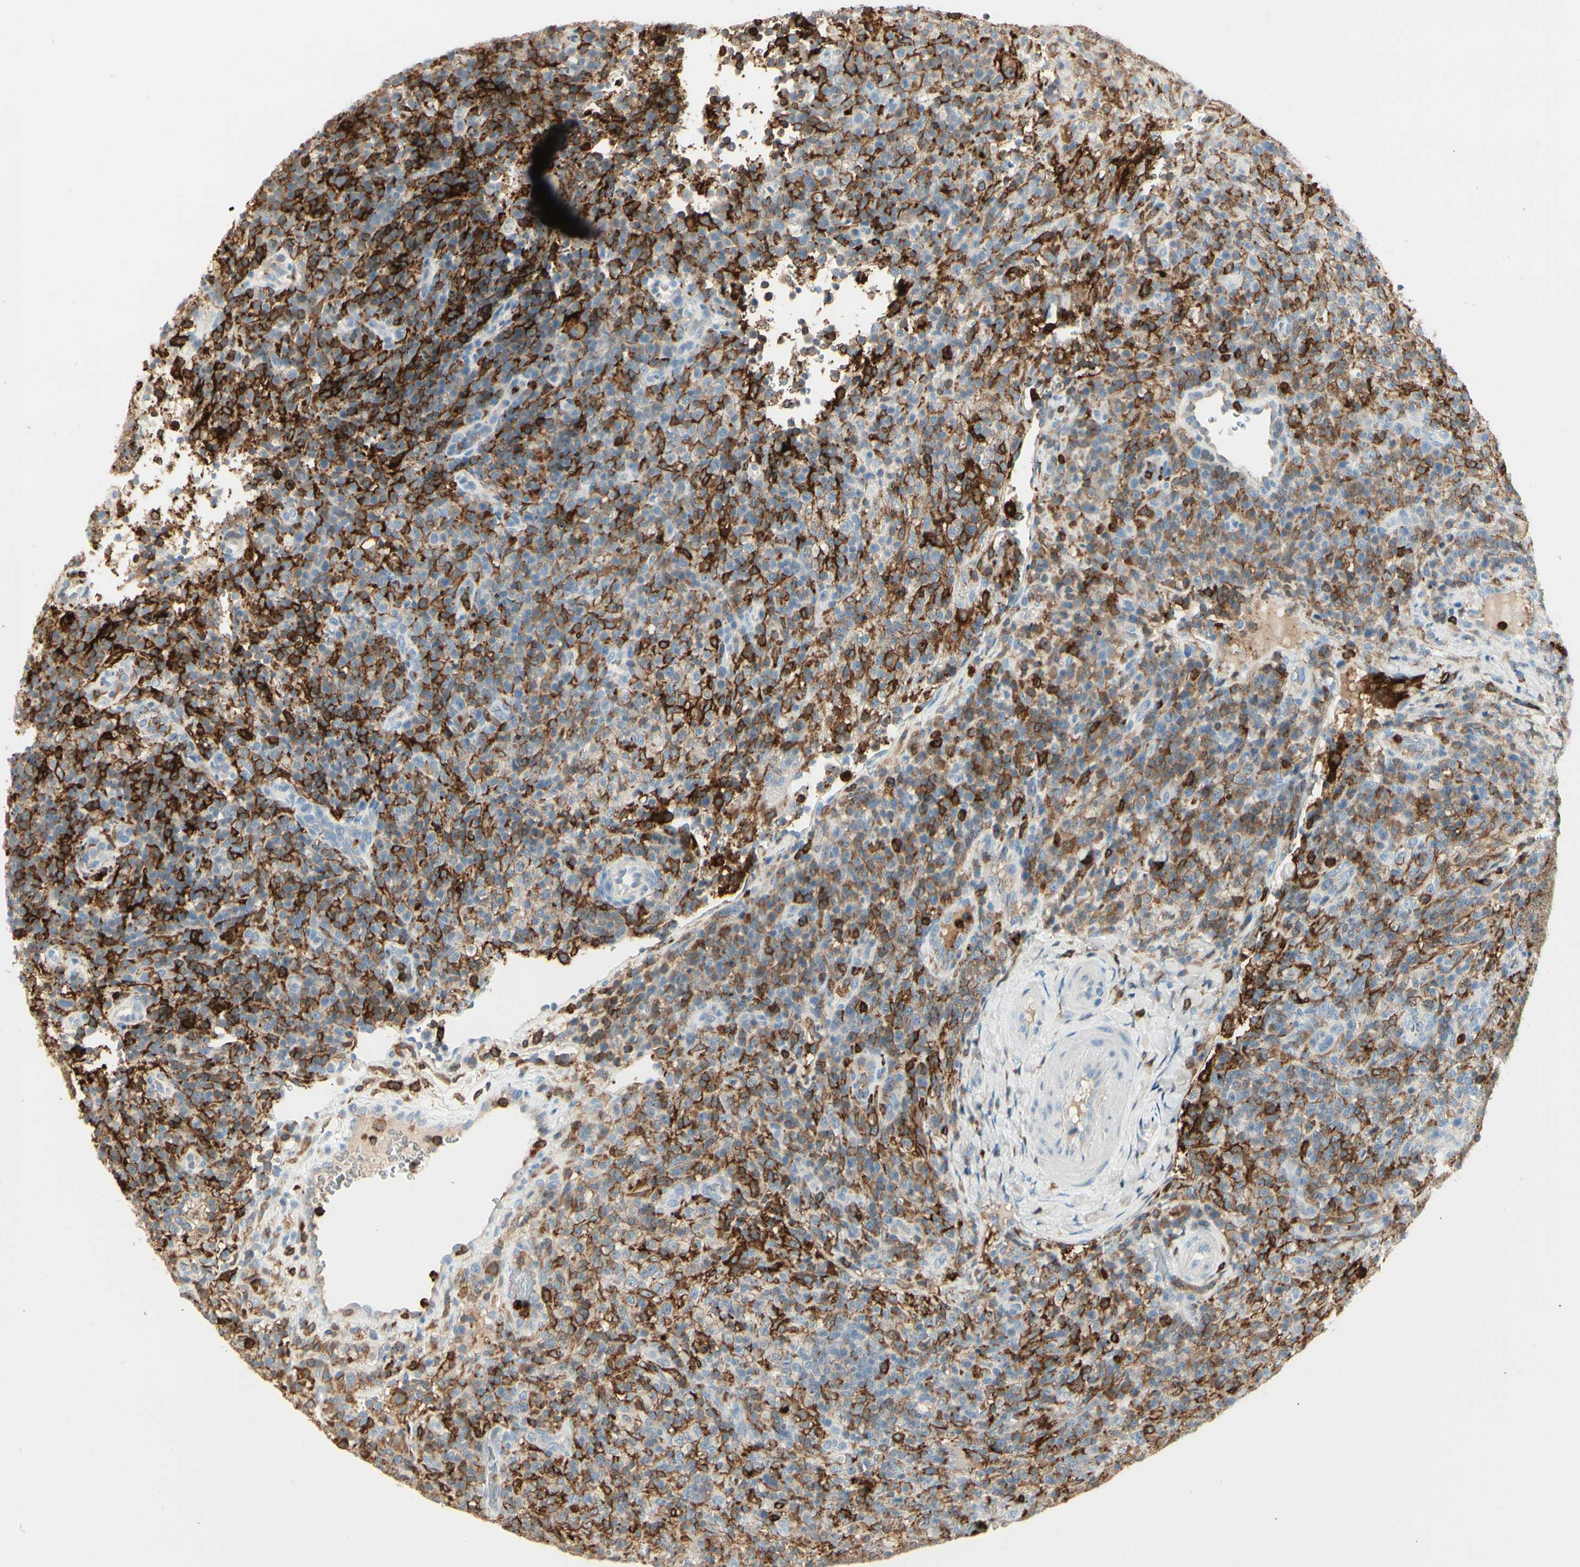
{"staining": {"intensity": "strong", "quantity": "25%-75%", "location": "cytoplasmic/membranous"}, "tissue": "lymphoma", "cell_type": "Tumor cells", "image_type": "cancer", "snomed": [{"axis": "morphology", "description": "Malignant lymphoma, non-Hodgkin's type, High grade"}, {"axis": "topography", "description": "Lymph node"}], "caption": "Immunohistochemical staining of human high-grade malignant lymphoma, non-Hodgkin's type displays high levels of strong cytoplasmic/membranous staining in approximately 25%-75% of tumor cells. (brown staining indicates protein expression, while blue staining denotes nuclei).", "gene": "ITGB2", "patient": {"sex": "female", "age": 76}}